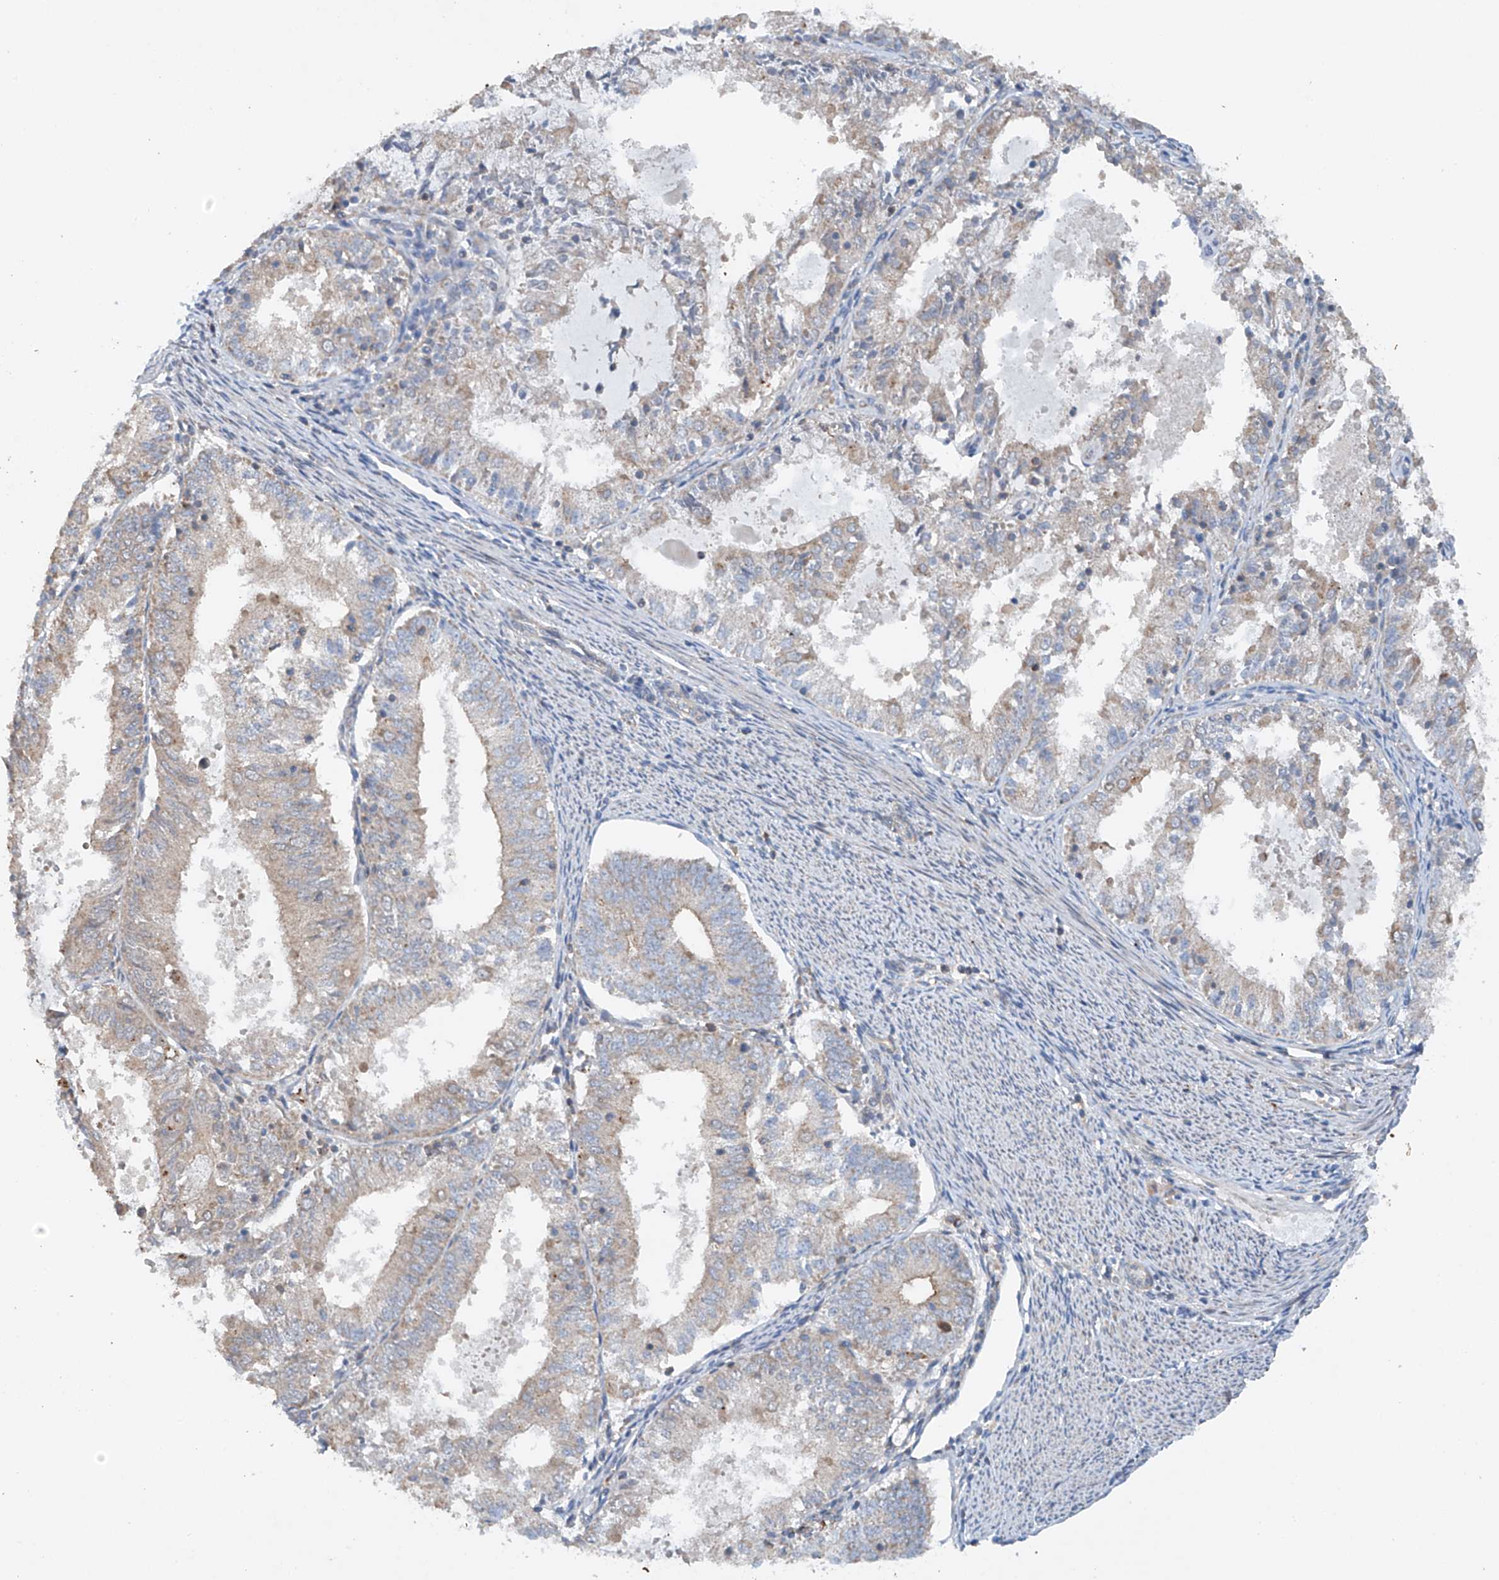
{"staining": {"intensity": "negative", "quantity": "none", "location": "none"}, "tissue": "endometrial cancer", "cell_type": "Tumor cells", "image_type": "cancer", "snomed": [{"axis": "morphology", "description": "Adenocarcinoma, NOS"}, {"axis": "topography", "description": "Endometrium"}], "caption": "Micrograph shows no protein positivity in tumor cells of endometrial cancer (adenocarcinoma) tissue. The staining is performed using DAB brown chromogen with nuclei counter-stained in using hematoxylin.", "gene": "CEP85L", "patient": {"sex": "female", "age": 57}}